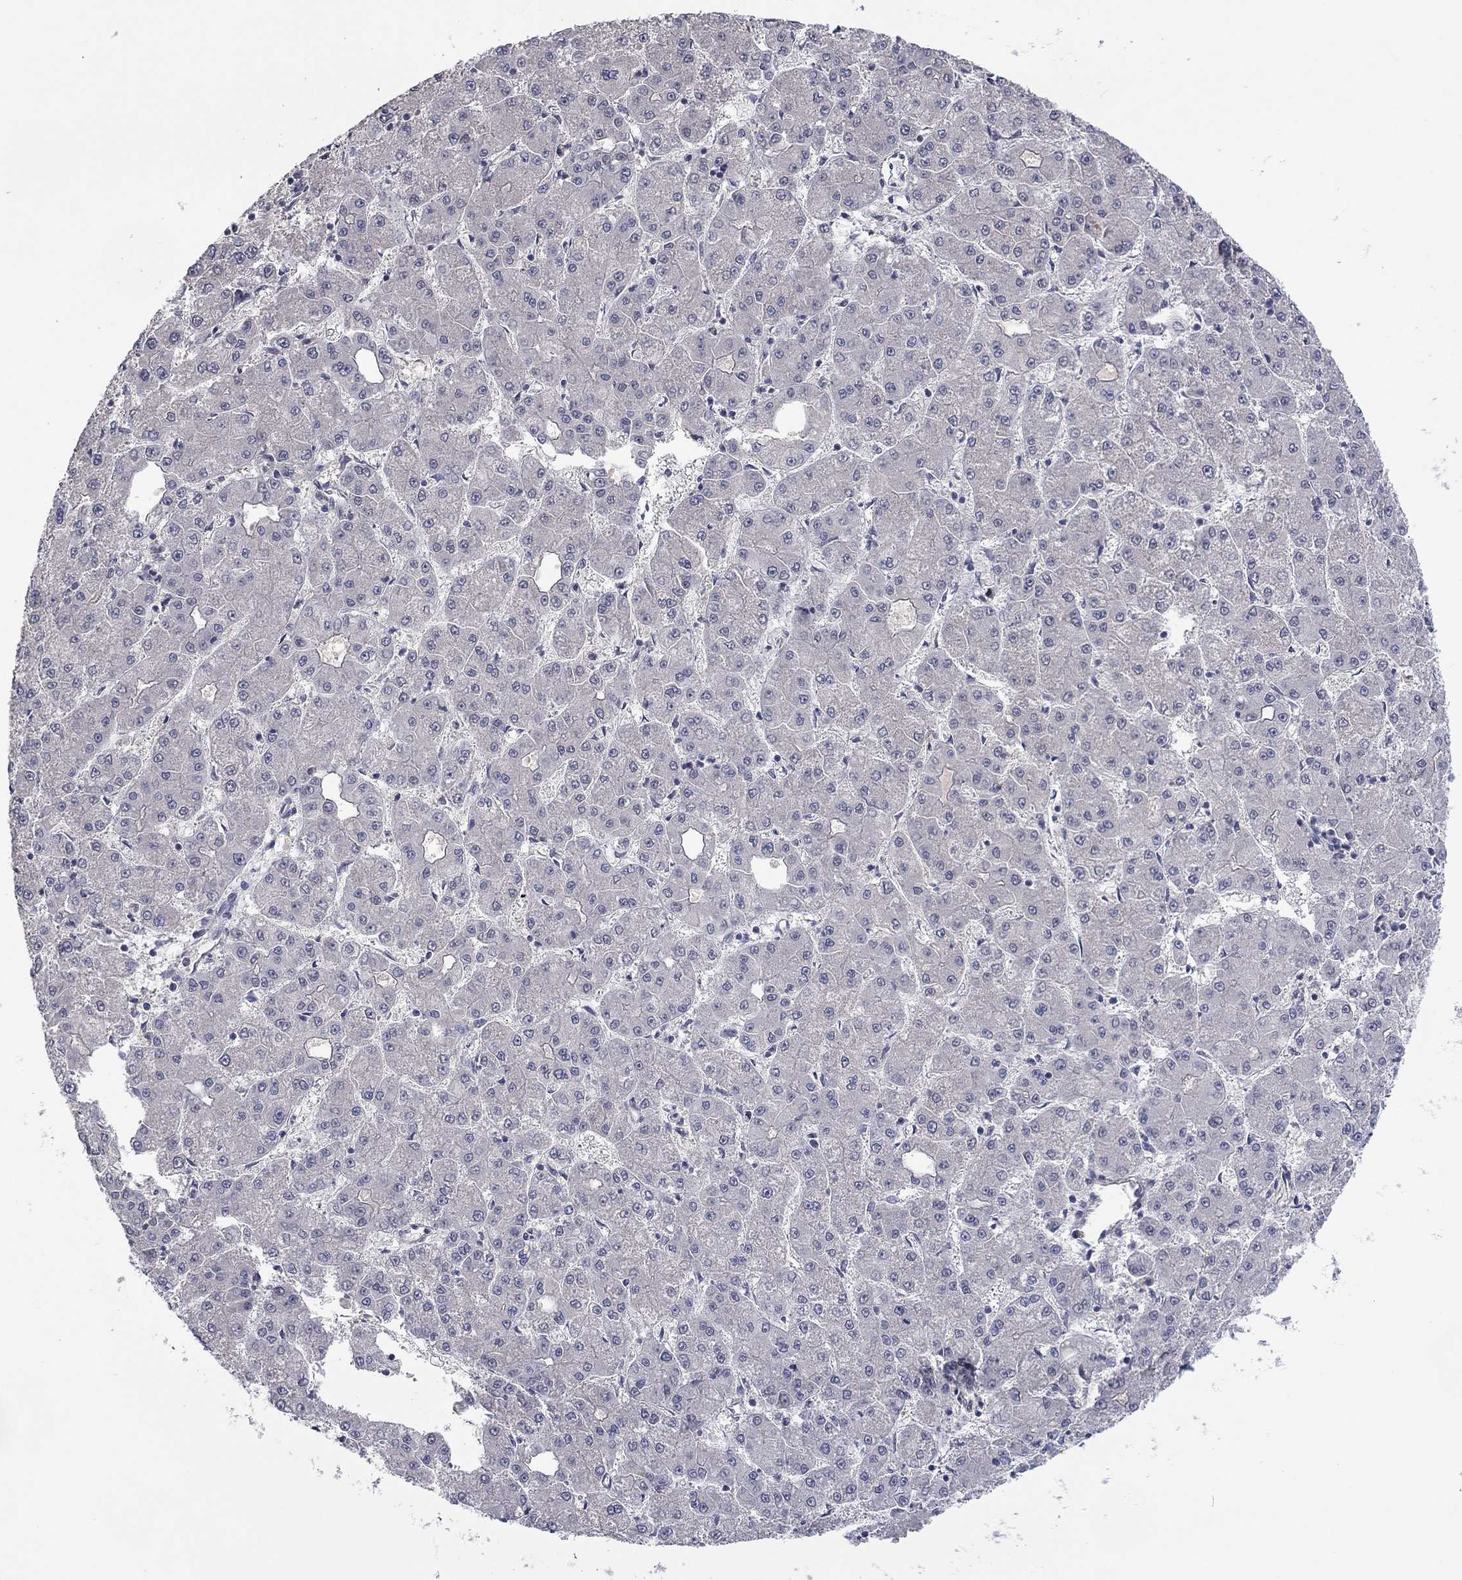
{"staining": {"intensity": "negative", "quantity": "none", "location": "none"}, "tissue": "liver cancer", "cell_type": "Tumor cells", "image_type": "cancer", "snomed": [{"axis": "morphology", "description": "Carcinoma, Hepatocellular, NOS"}, {"axis": "topography", "description": "Liver"}], "caption": "High magnification brightfield microscopy of liver hepatocellular carcinoma stained with DAB (3,3'-diaminobenzidine) (brown) and counterstained with hematoxylin (blue): tumor cells show no significant staining.", "gene": "IP6K3", "patient": {"sex": "male", "age": 73}}